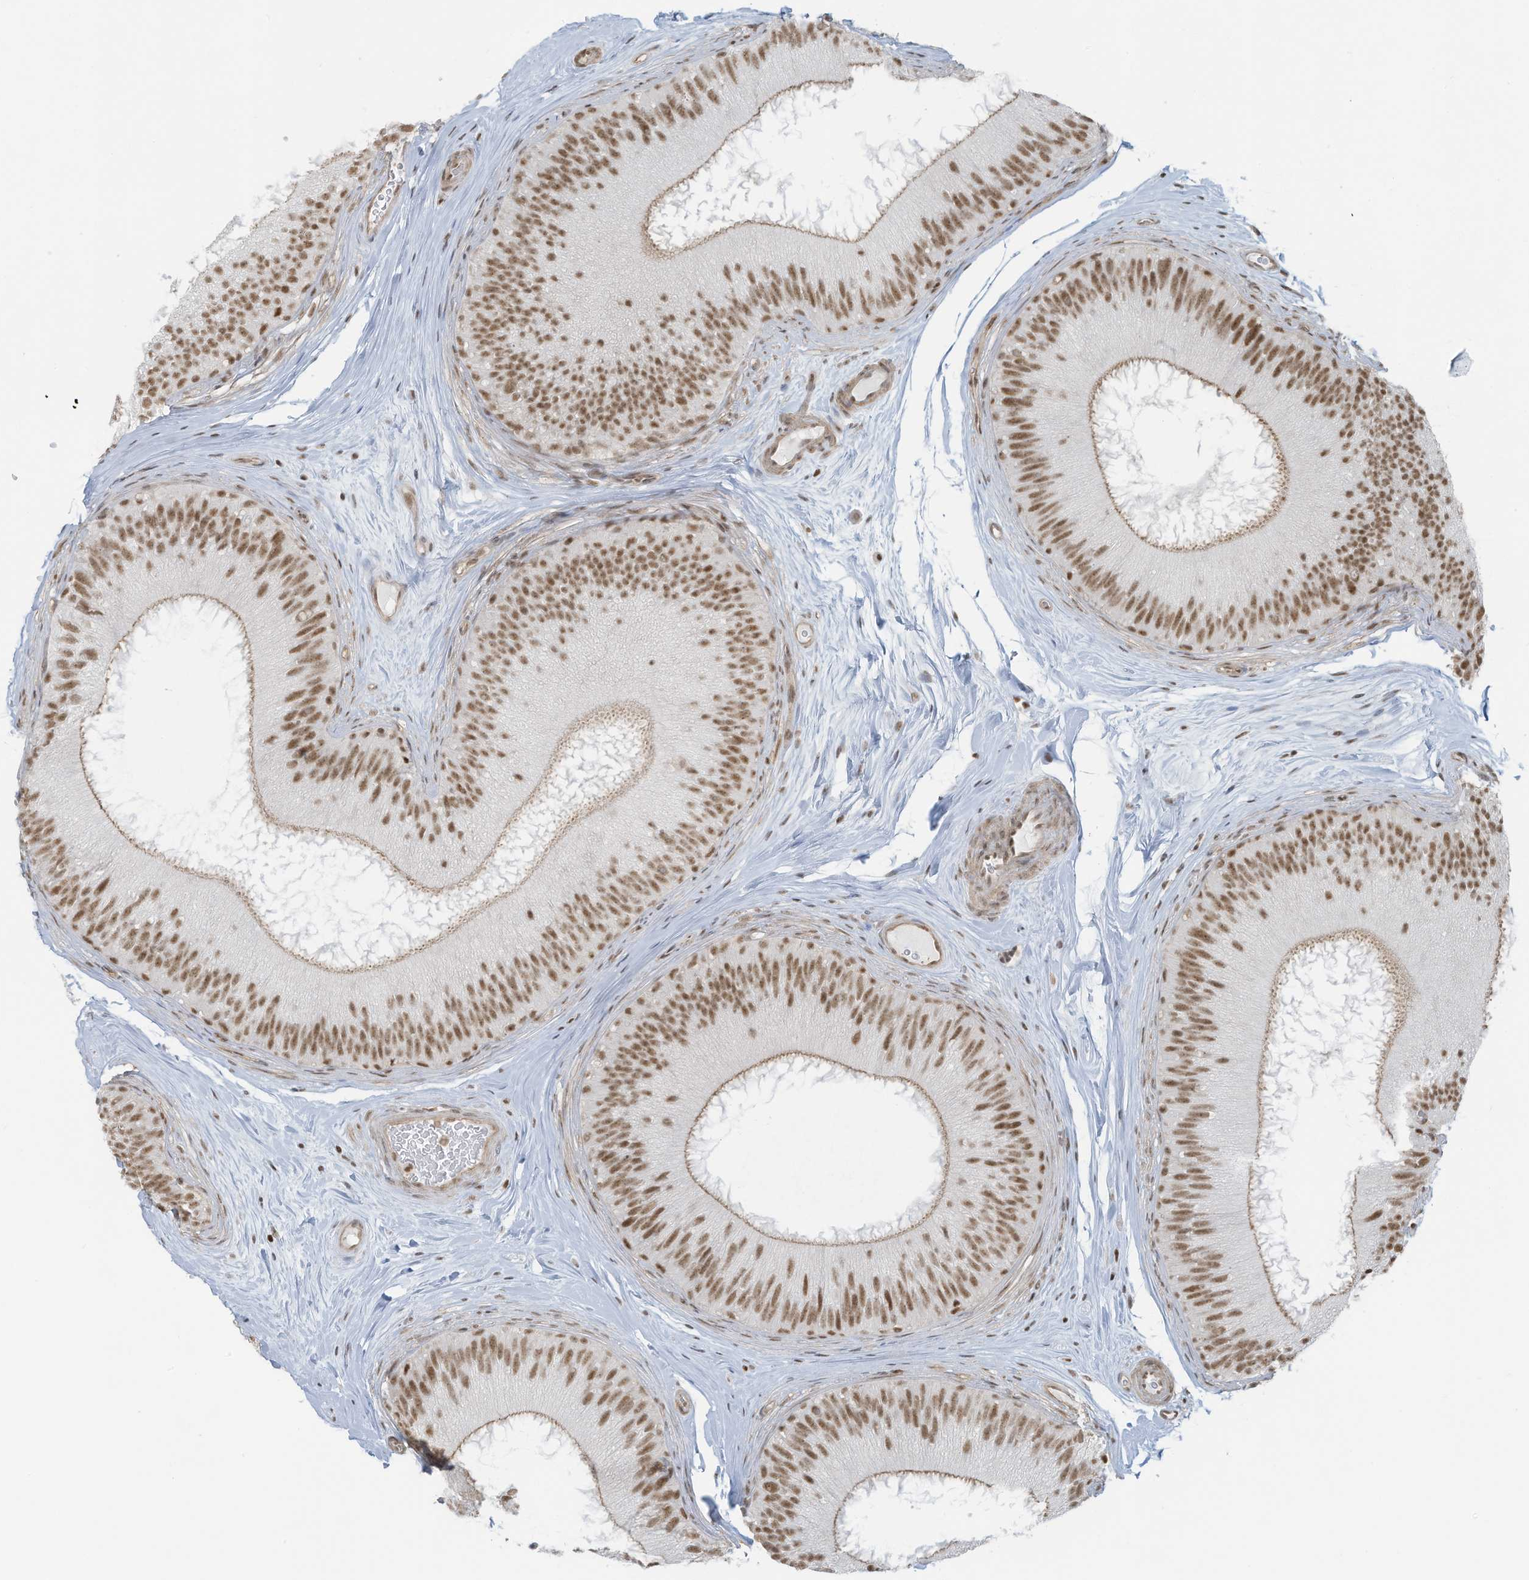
{"staining": {"intensity": "moderate", "quantity": ">75%", "location": "nuclear"}, "tissue": "epididymis", "cell_type": "Glandular cells", "image_type": "normal", "snomed": [{"axis": "morphology", "description": "Normal tissue, NOS"}, {"axis": "topography", "description": "Epididymis"}], "caption": "This is an image of IHC staining of unremarkable epididymis, which shows moderate staining in the nuclear of glandular cells.", "gene": "DBR1", "patient": {"sex": "male", "age": 45}}